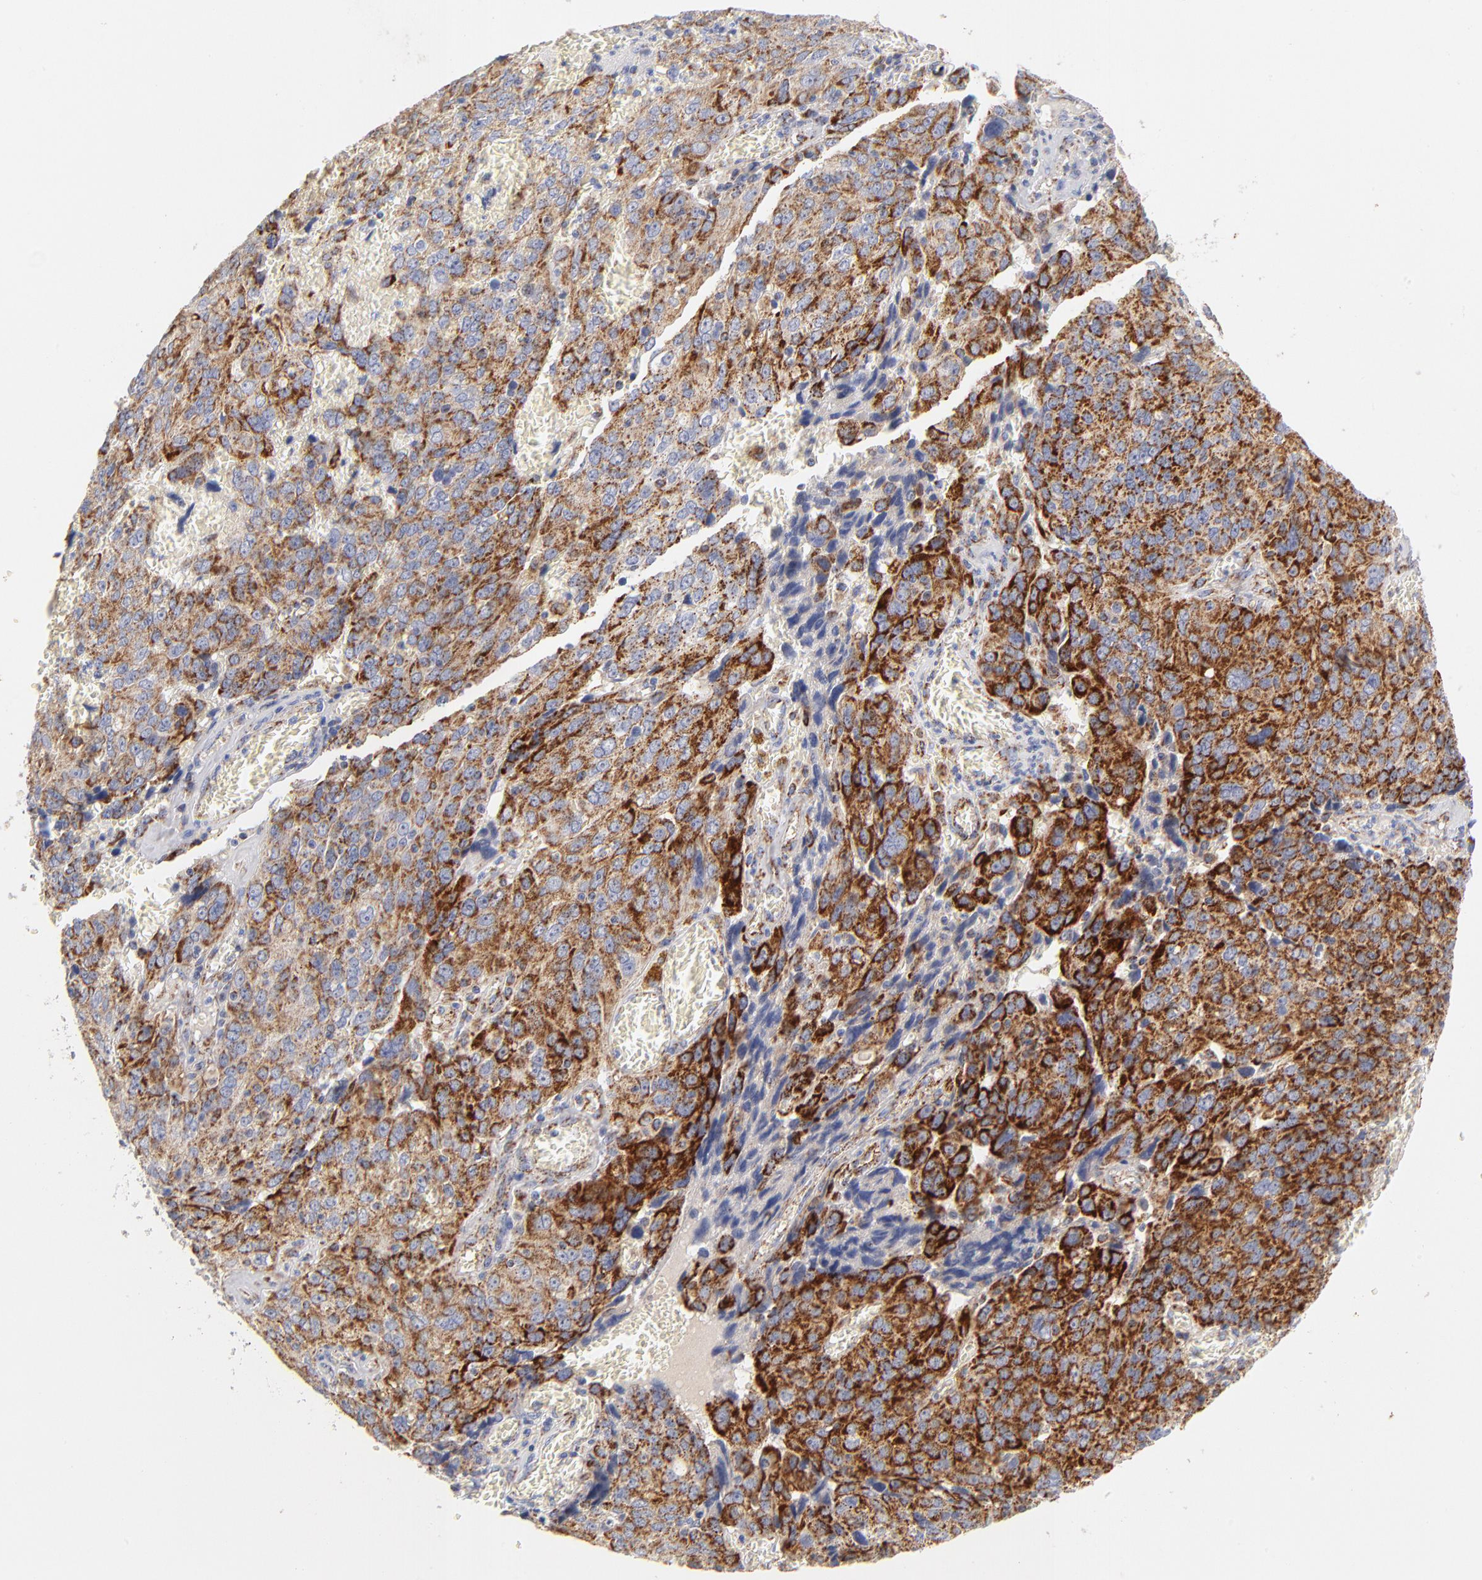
{"staining": {"intensity": "strong", "quantity": ">75%", "location": "cytoplasmic/membranous"}, "tissue": "ovarian cancer", "cell_type": "Tumor cells", "image_type": "cancer", "snomed": [{"axis": "morphology", "description": "Carcinoma, endometroid"}, {"axis": "topography", "description": "Ovary"}], "caption": "Immunohistochemistry histopathology image of neoplastic tissue: human ovarian cancer (endometroid carcinoma) stained using IHC reveals high levels of strong protein expression localized specifically in the cytoplasmic/membranous of tumor cells, appearing as a cytoplasmic/membranous brown color.", "gene": "DLAT", "patient": {"sex": "female", "age": 75}}